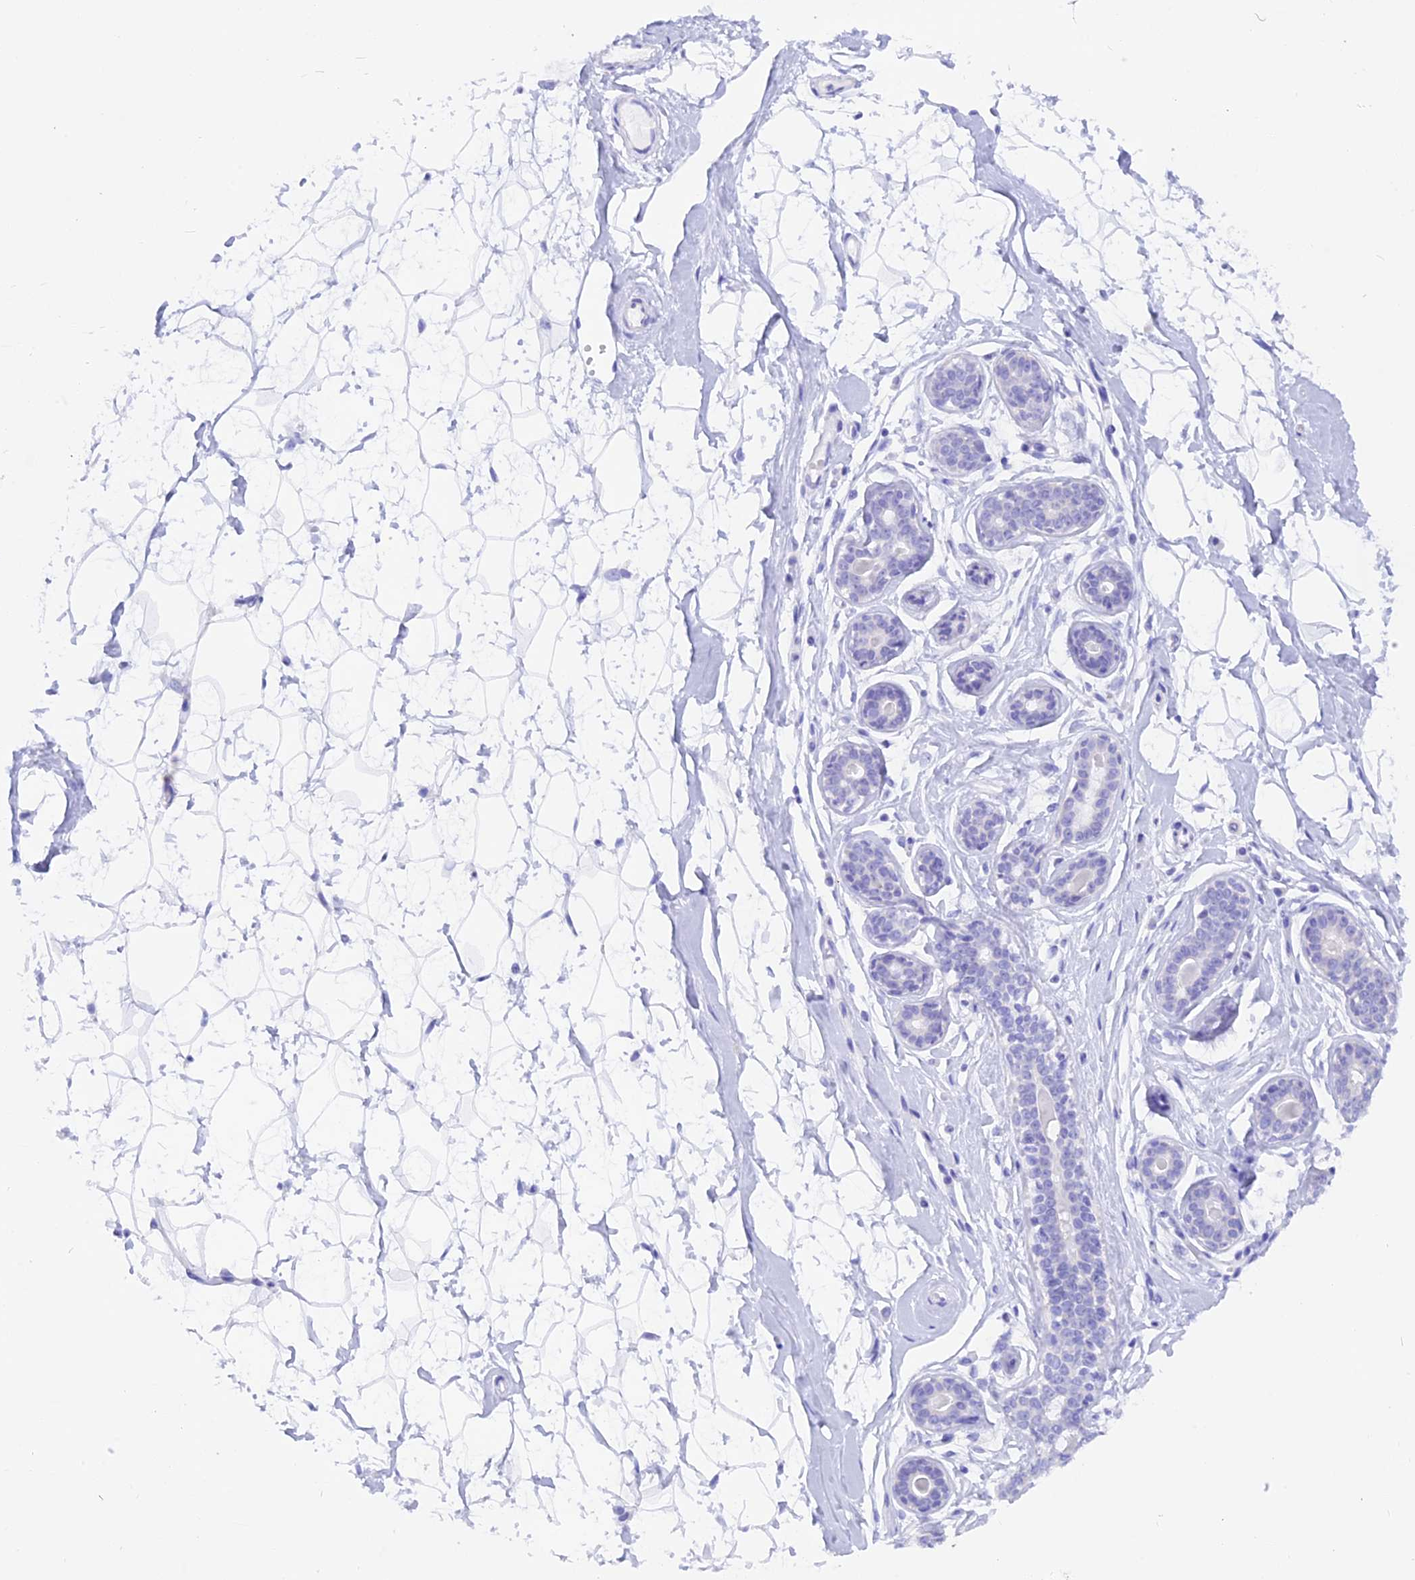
{"staining": {"intensity": "negative", "quantity": "none", "location": "none"}, "tissue": "breast", "cell_type": "Adipocytes", "image_type": "normal", "snomed": [{"axis": "morphology", "description": "Normal tissue, NOS"}, {"axis": "morphology", "description": "Adenoma, NOS"}, {"axis": "topography", "description": "Breast"}], "caption": "The IHC histopathology image has no significant staining in adipocytes of breast. (DAB immunohistochemistry, high magnification).", "gene": "ISCA1", "patient": {"sex": "female", "age": 23}}